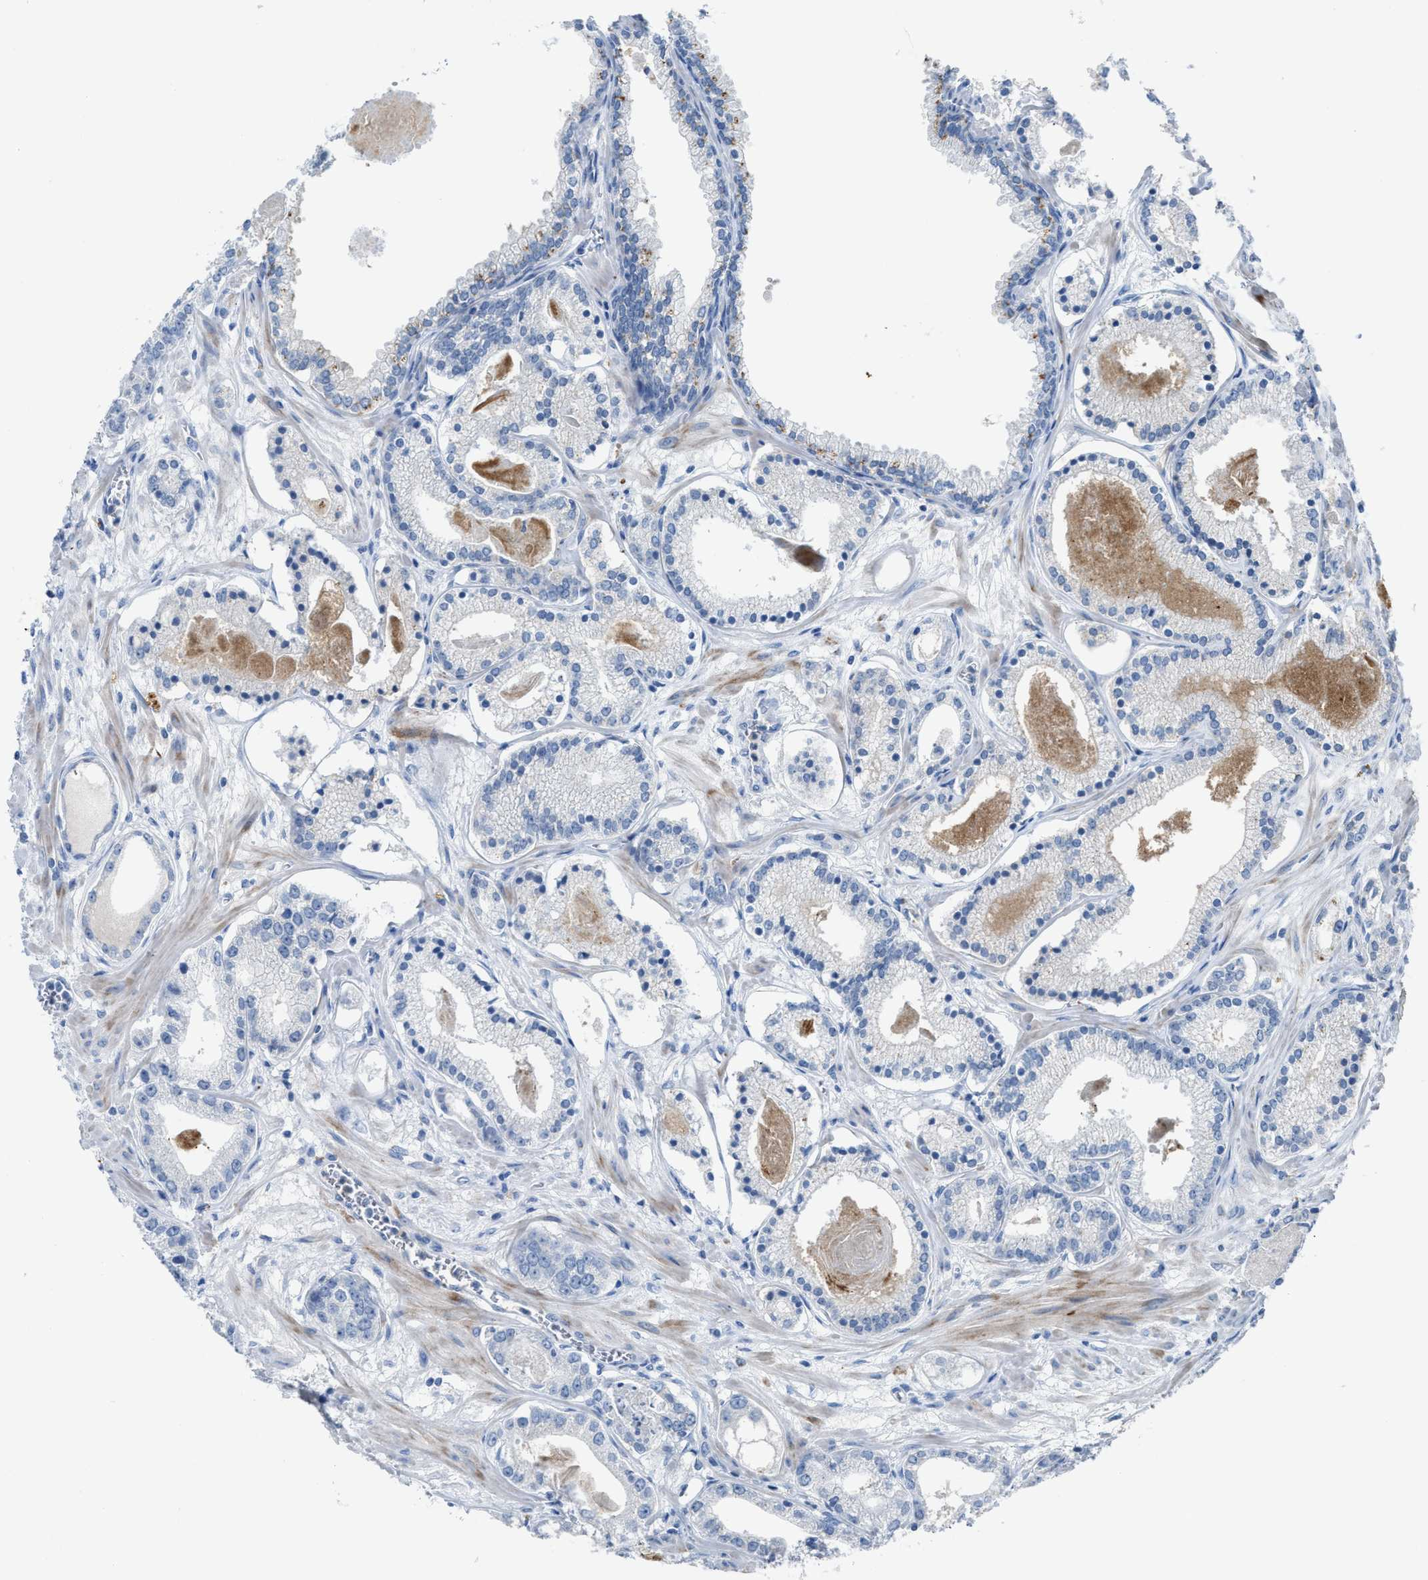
{"staining": {"intensity": "negative", "quantity": "none", "location": "none"}, "tissue": "prostate cancer", "cell_type": "Tumor cells", "image_type": "cancer", "snomed": [{"axis": "morphology", "description": "Adenocarcinoma, Low grade"}, {"axis": "topography", "description": "Prostate"}], "caption": "Immunohistochemistry micrograph of human prostate adenocarcinoma (low-grade) stained for a protein (brown), which demonstrates no positivity in tumor cells. (Immunohistochemistry, brightfield microscopy, high magnification).", "gene": "SLC5A5", "patient": {"sex": "male", "age": 59}}